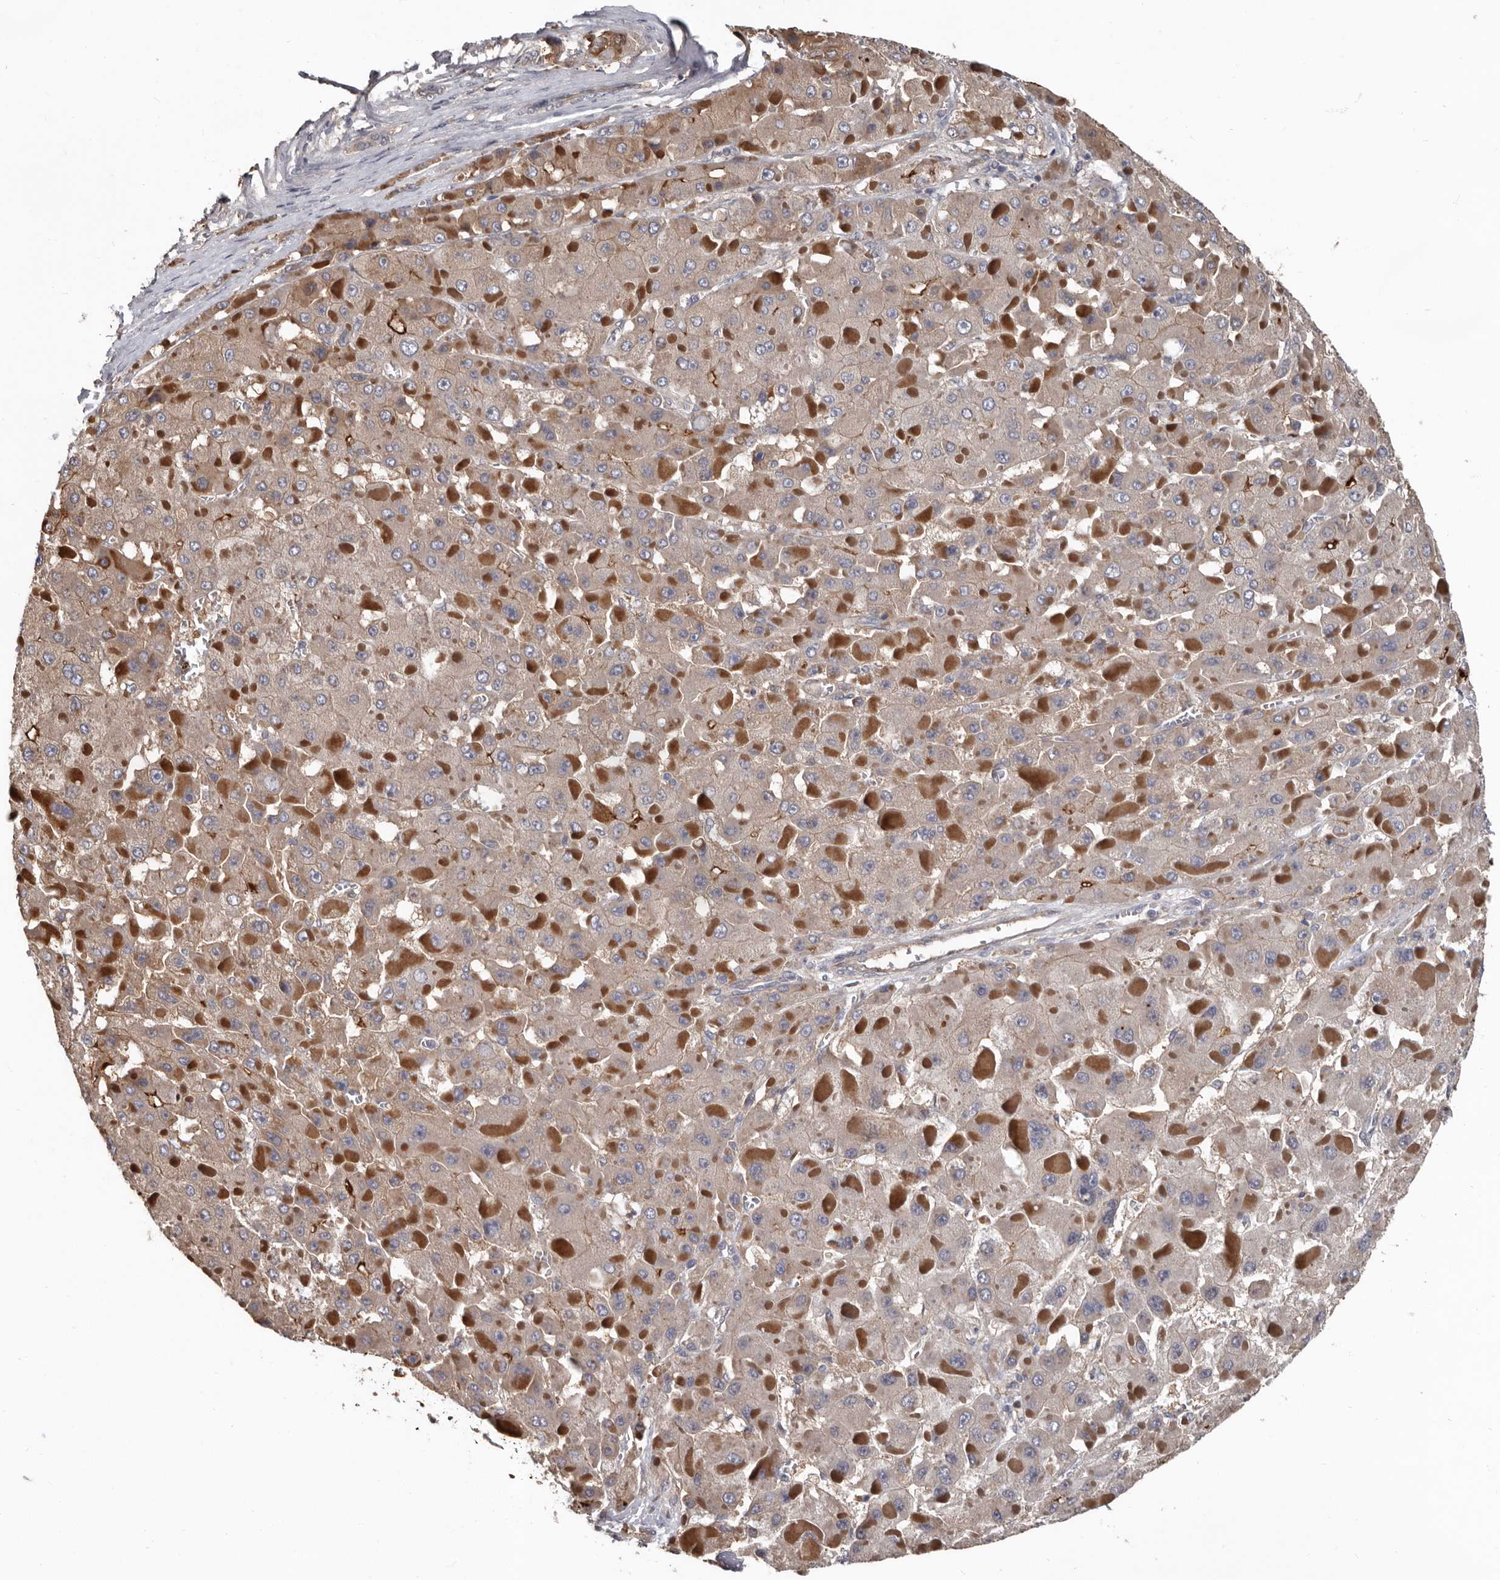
{"staining": {"intensity": "weak", "quantity": "25%-75%", "location": "cytoplasmic/membranous"}, "tissue": "liver cancer", "cell_type": "Tumor cells", "image_type": "cancer", "snomed": [{"axis": "morphology", "description": "Carcinoma, Hepatocellular, NOS"}, {"axis": "topography", "description": "Liver"}], "caption": "Liver cancer (hepatocellular carcinoma) stained with DAB (3,3'-diaminobenzidine) IHC exhibits low levels of weak cytoplasmic/membranous staining in approximately 25%-75% of tumor cells.", "gene": "LRGUK", "patient": {"sex": "female", "age": 73}}